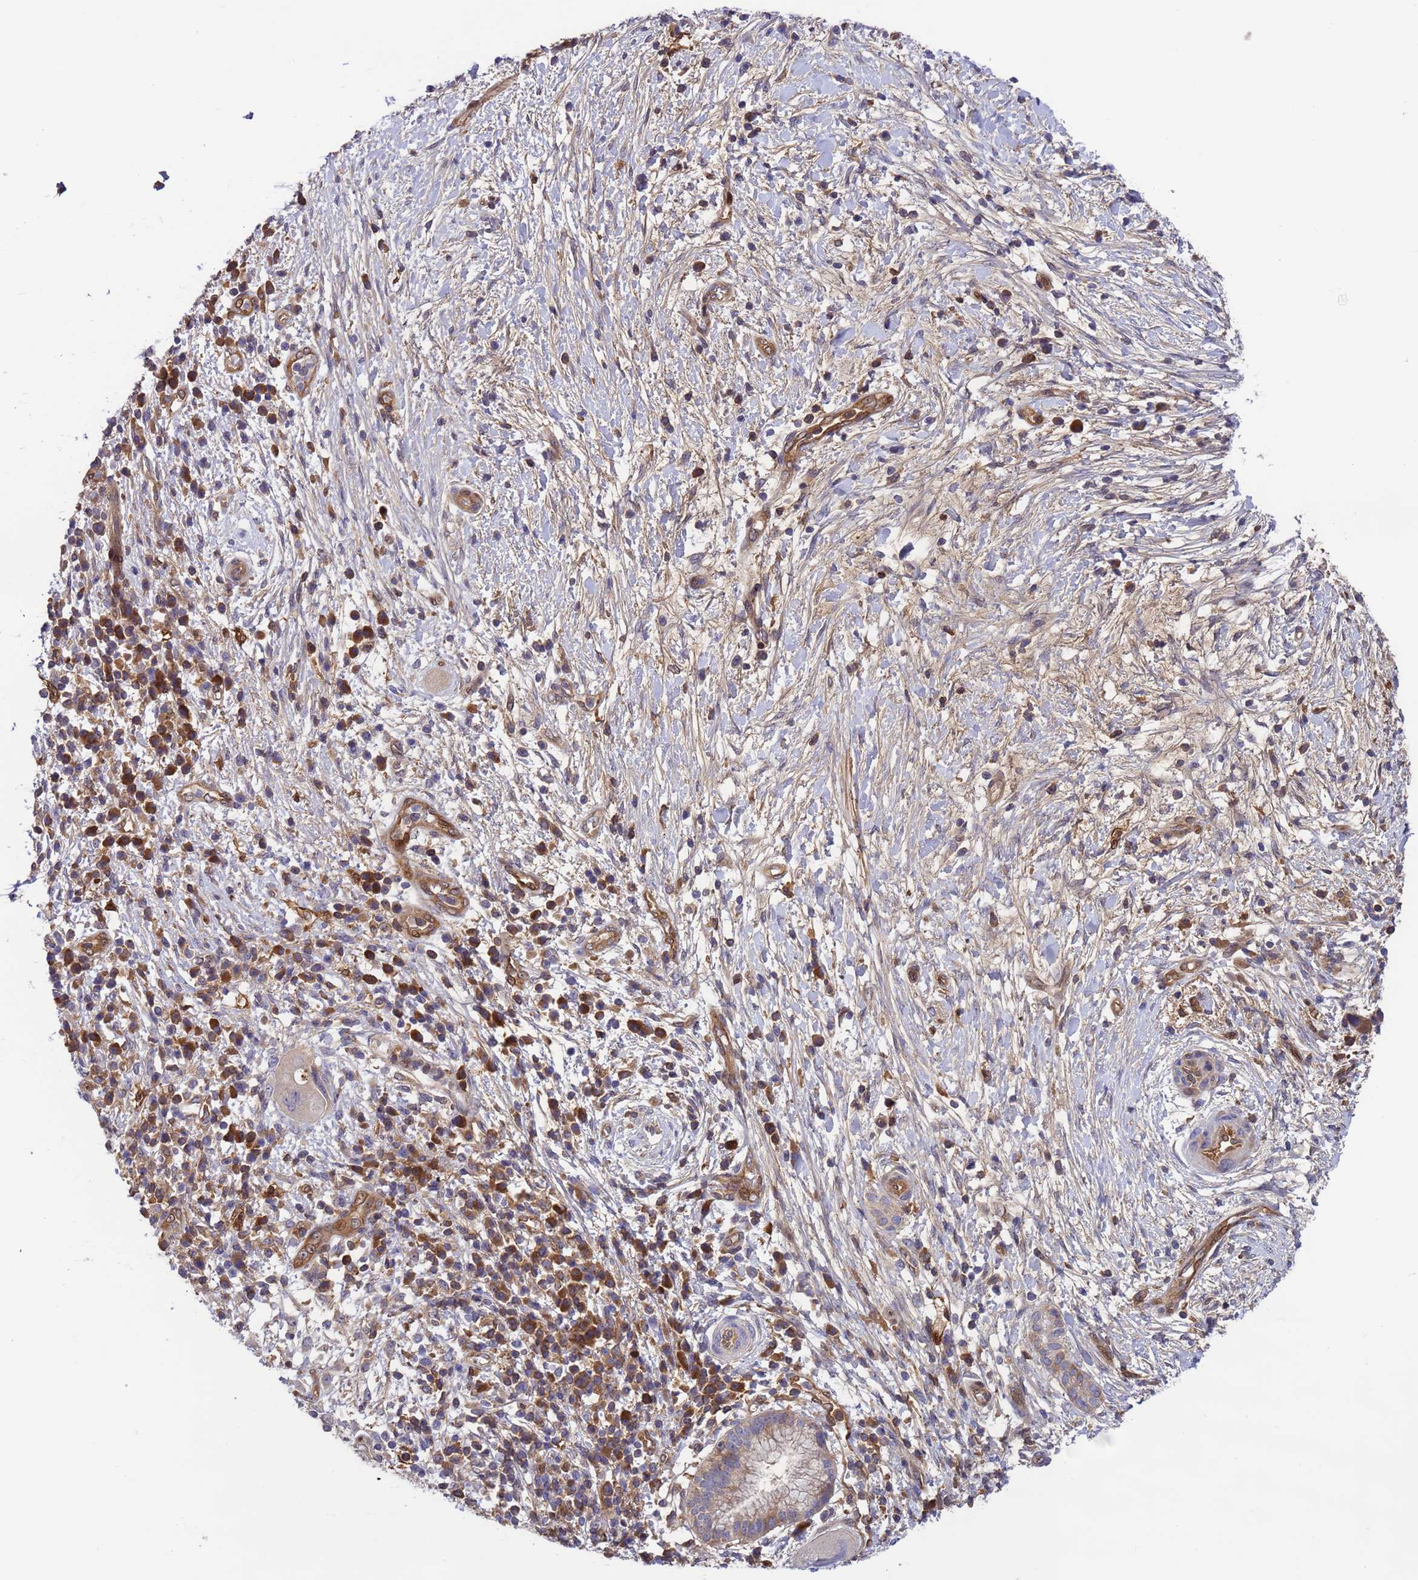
{"staining": {"intensity": "weak", "quantity": "<25%", "location": "cytoplasmic/membranous"}, "tissue": "pancreatic cancer", "cell_type": "Tumor cells", "image_type": "cancer", "snomed": [{"axis": "morphology", "description": "Adenocarcinoma, NOS"}, {"axis": "topography", "description": "Pancreas"}], "caption": "Image shows no significant protein expression in tumor cells of adenocarcinoma (pancreatic).", "gene": "FOXRED1", "patient": {"sex": "male", "age": 68}}